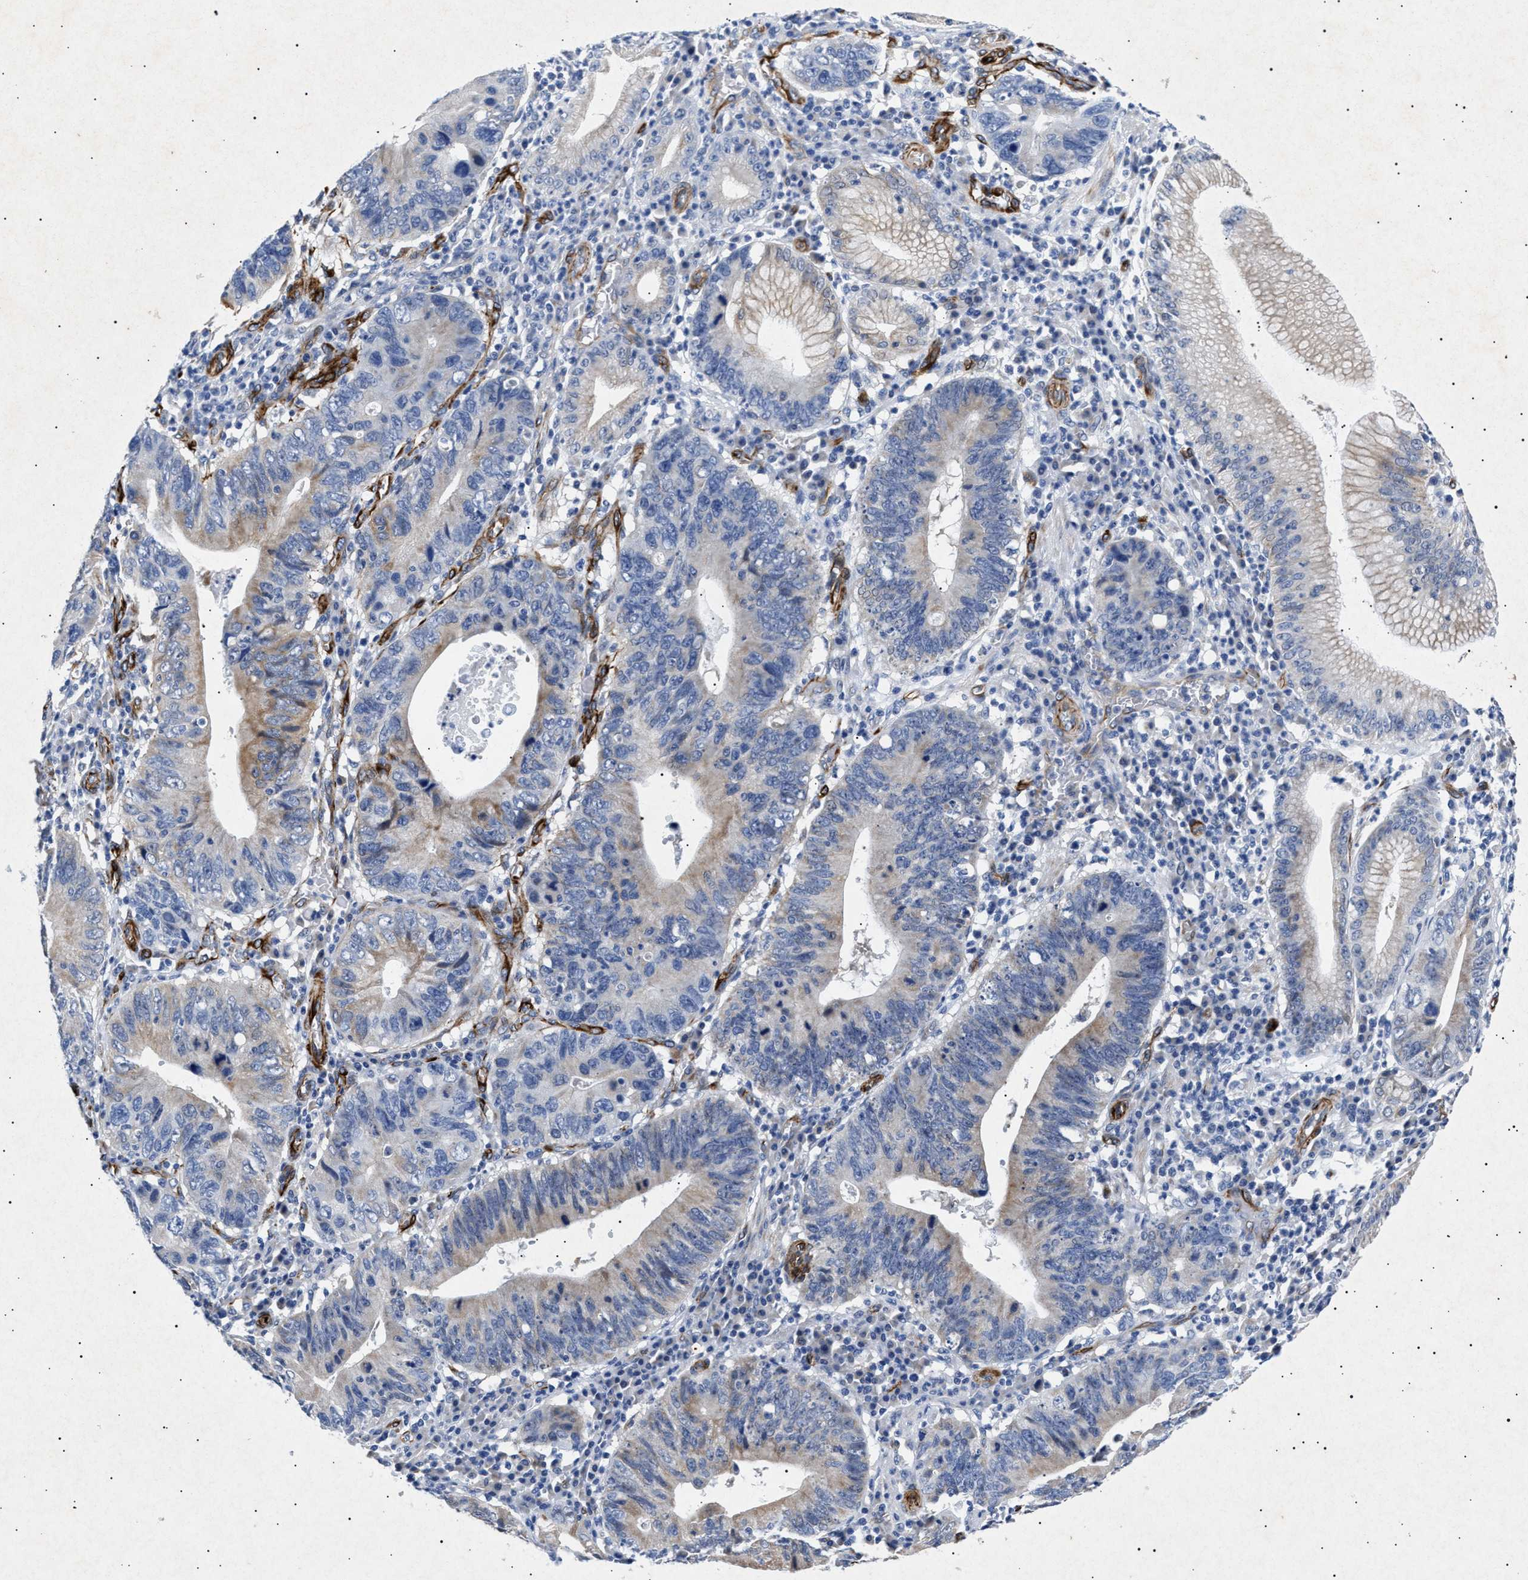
{"staining": {"intensity": "negative", "quantity": "none", "location": "none"}, "tissue": "stomach cancer", "cell_type": "Tumor cells", "image_type": "cancer", "snomed": [{"axis": "morphology", "description": "Adenocarcinoma, NOS"}, {"axis": "topography", "description": "Stomach"}], "caption": "Adenocarcinoma (stomach) was stained to show a protein in brown. There is no significant positivity in tumor cells. (Stains: DAB (3,3'-diaminobenzidine) immunohistochemistry with hematoxylin counter stain, Microscopy: brightfield microscopy at high magnification).", "gene": "OLFML2A", "patient": {"sex": "male", "age": 59}}